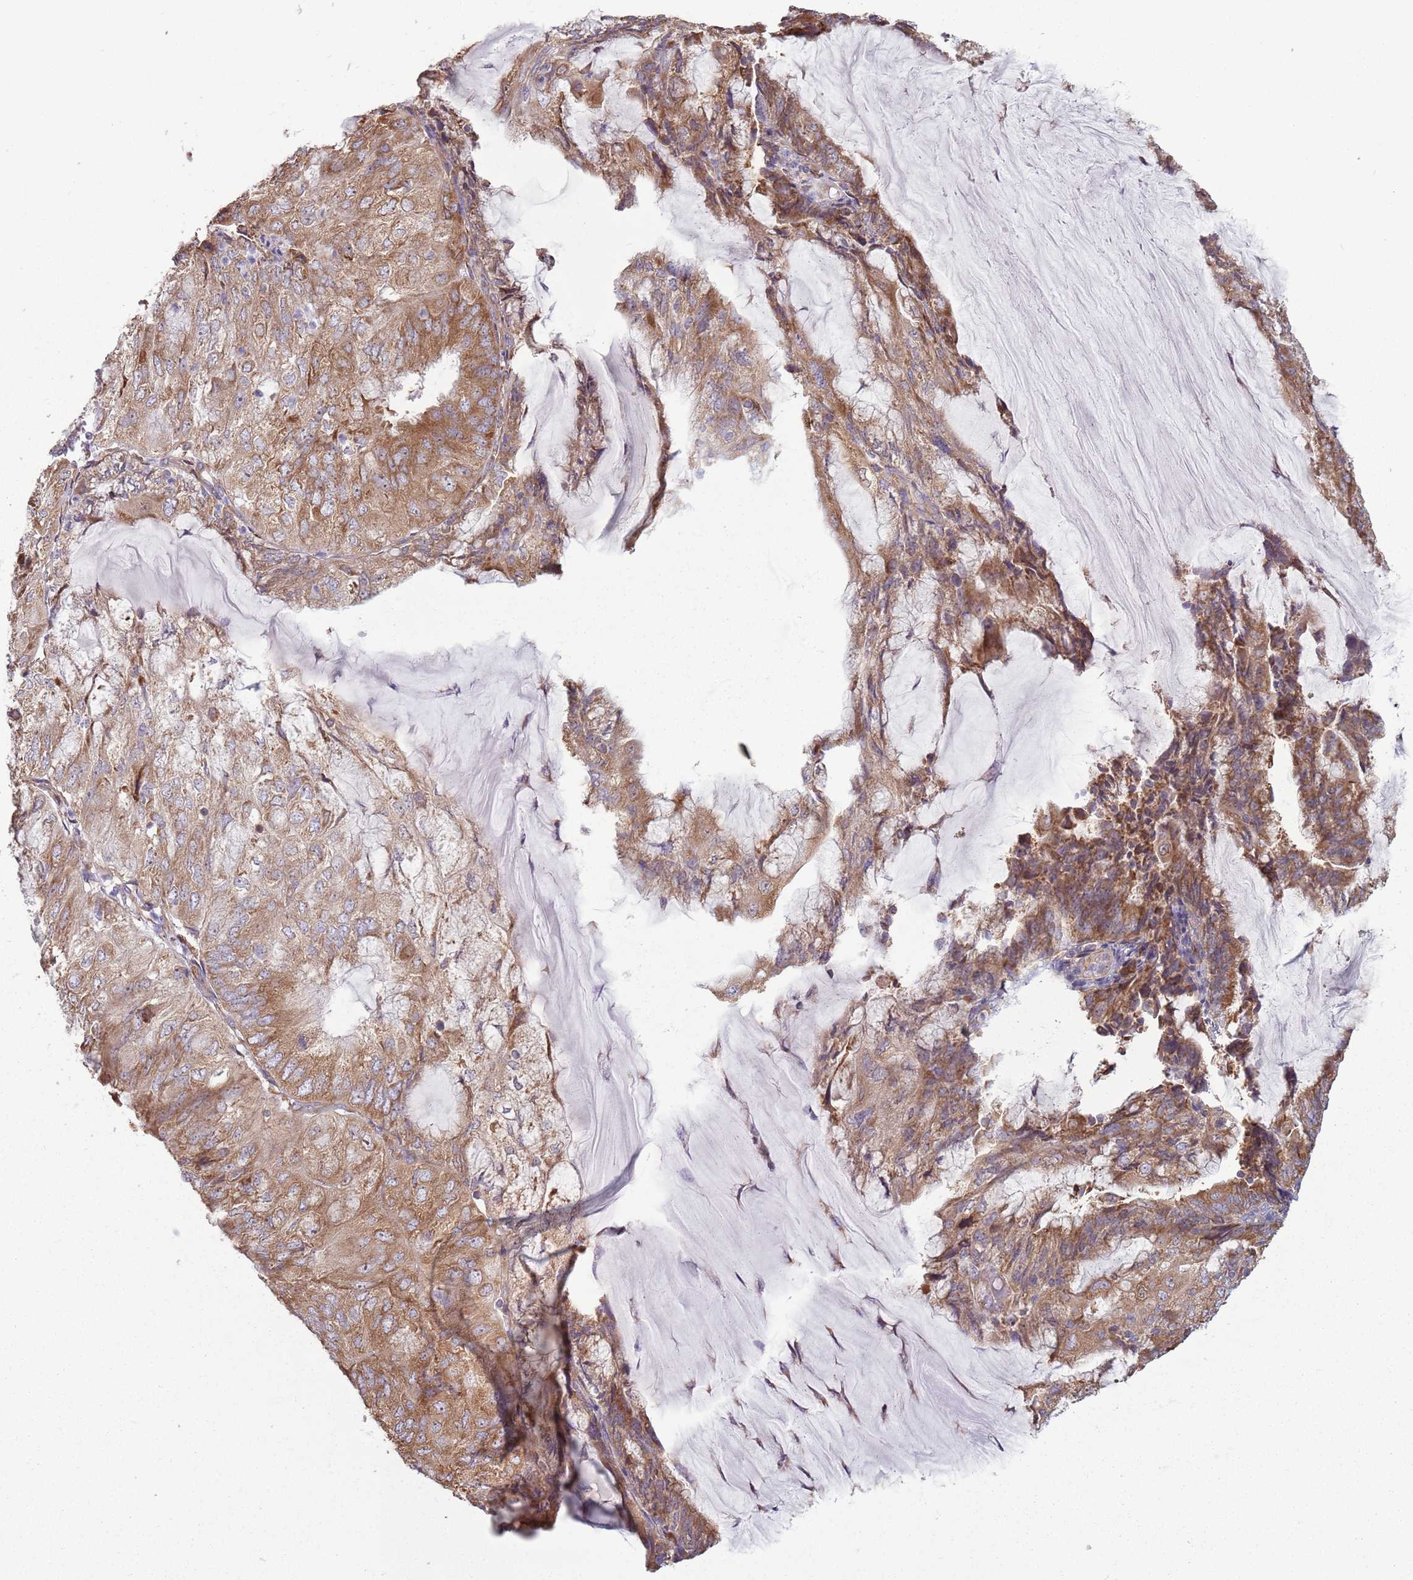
{"staining": {"intensity": "moderate", "quantity": ">75%", "location": "cytoplasmic/membranous"}, "tissue": "endometrial cancer", "cell_type": "Tumor cells", "image_type": "cancer", "snomed": [{"axis": "morphology", "description": "Adenocarcinoma, NOS"}, {"axis": "topography", "description": "Endometrium"}], "caption": "Human endometrial cancer stained with a protein marker exhibits moderate staining in tumor cells.", "gene": "RPL17-C18orf32", "patient": {"sex": "female", "age": 81}}